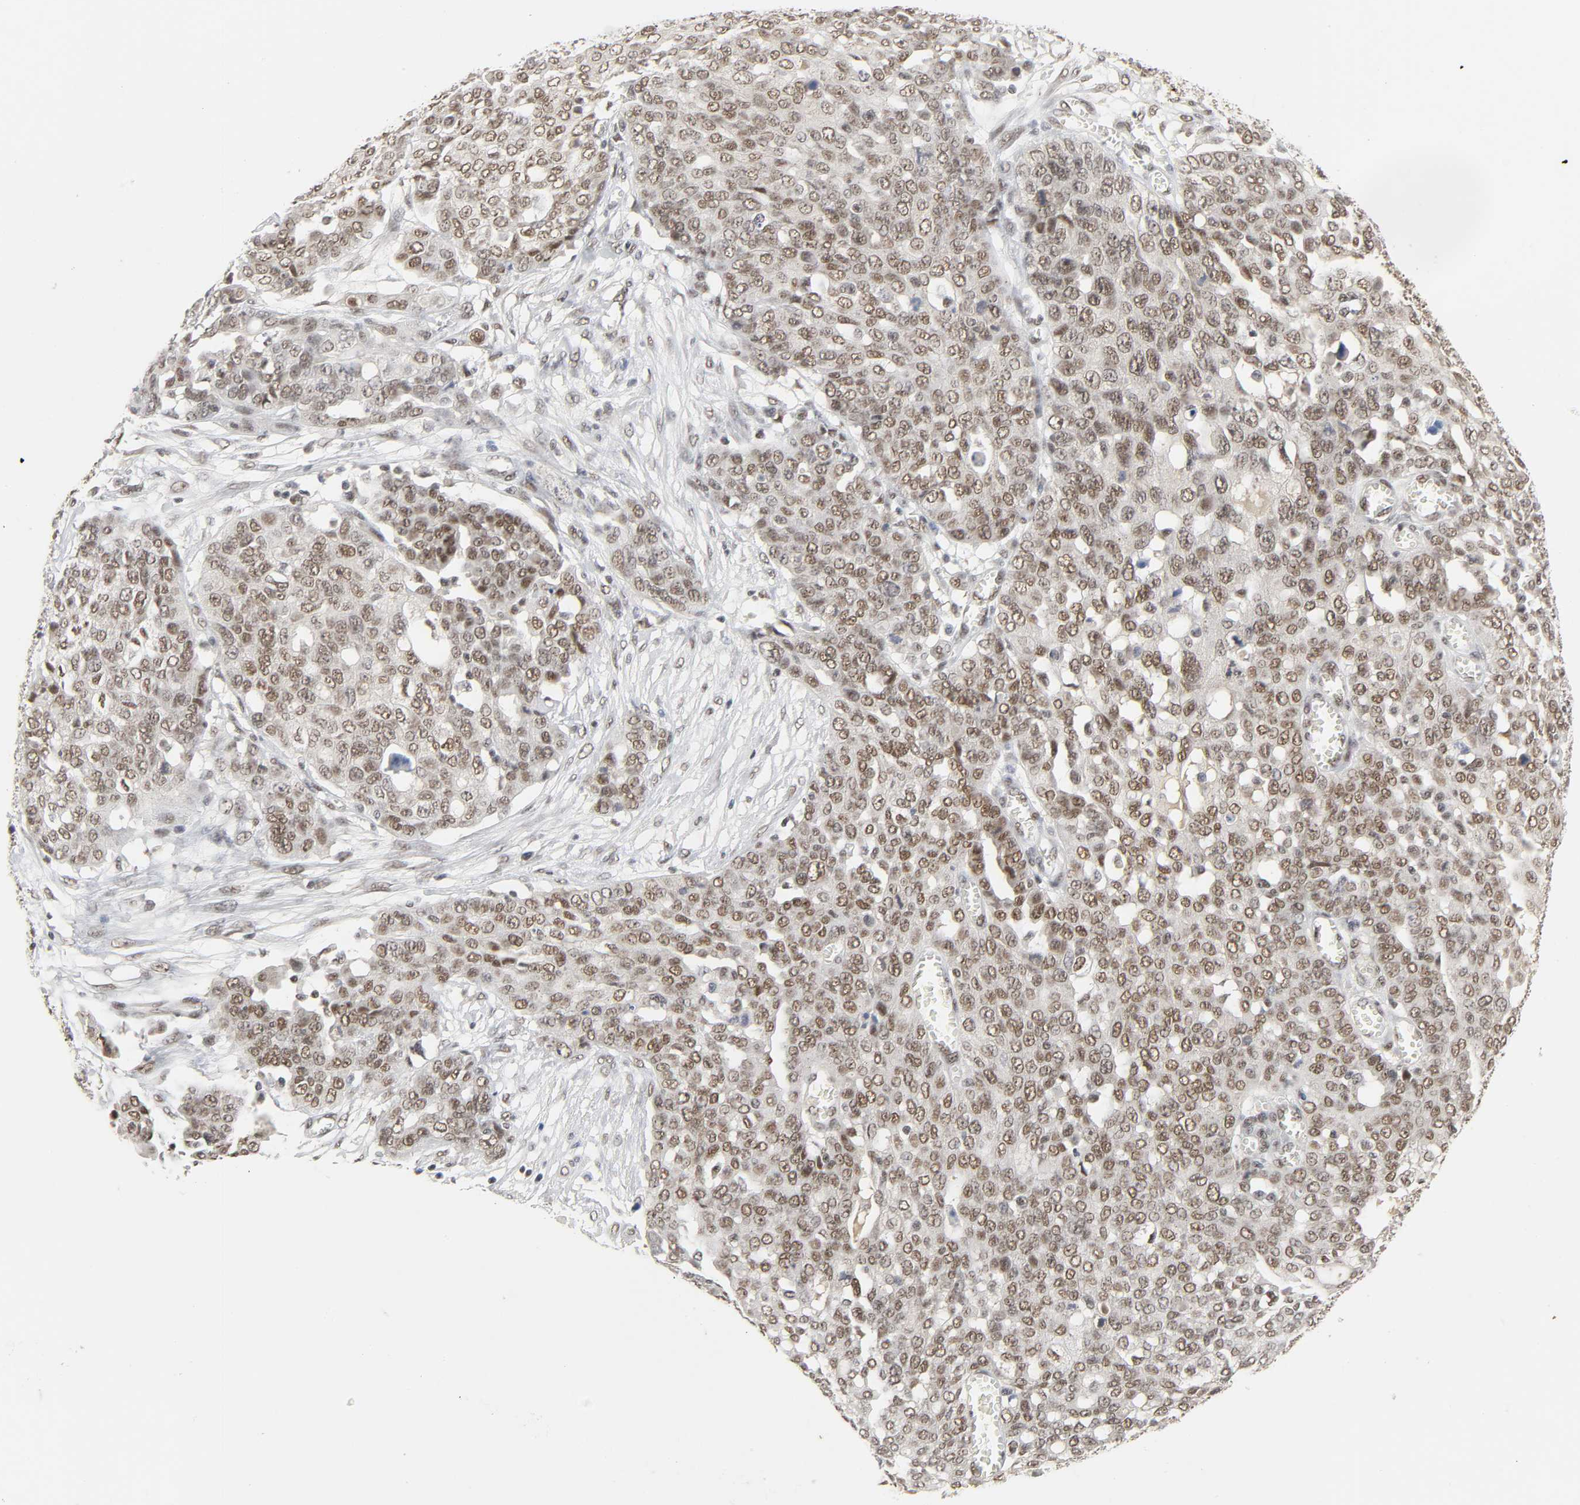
{"staining": {"intensity": "moderate", "quantity": ">75%", "location": "nuclear"}, "tissue": "ovarian cancer", "cell_type": "Tumor cells", "image_type": "cancer", "snomed": [{"axis": "morphology", "description": "Cystadenocarcinoma, serous, NOS"}, {"axis": "topography", "description": "Soft tissue"}, {"axis": "topography", "description": "Ovary"}], "caption": "Ovarian cancer (serous cystadenocarcinoma) tissue demonstrates moderate nuclear positivity in approximately >75% of tumor cells, visualized by immunohistochemistry.", "gene": "NCOA6", "patient": {"sex": "female", "age": 57}}